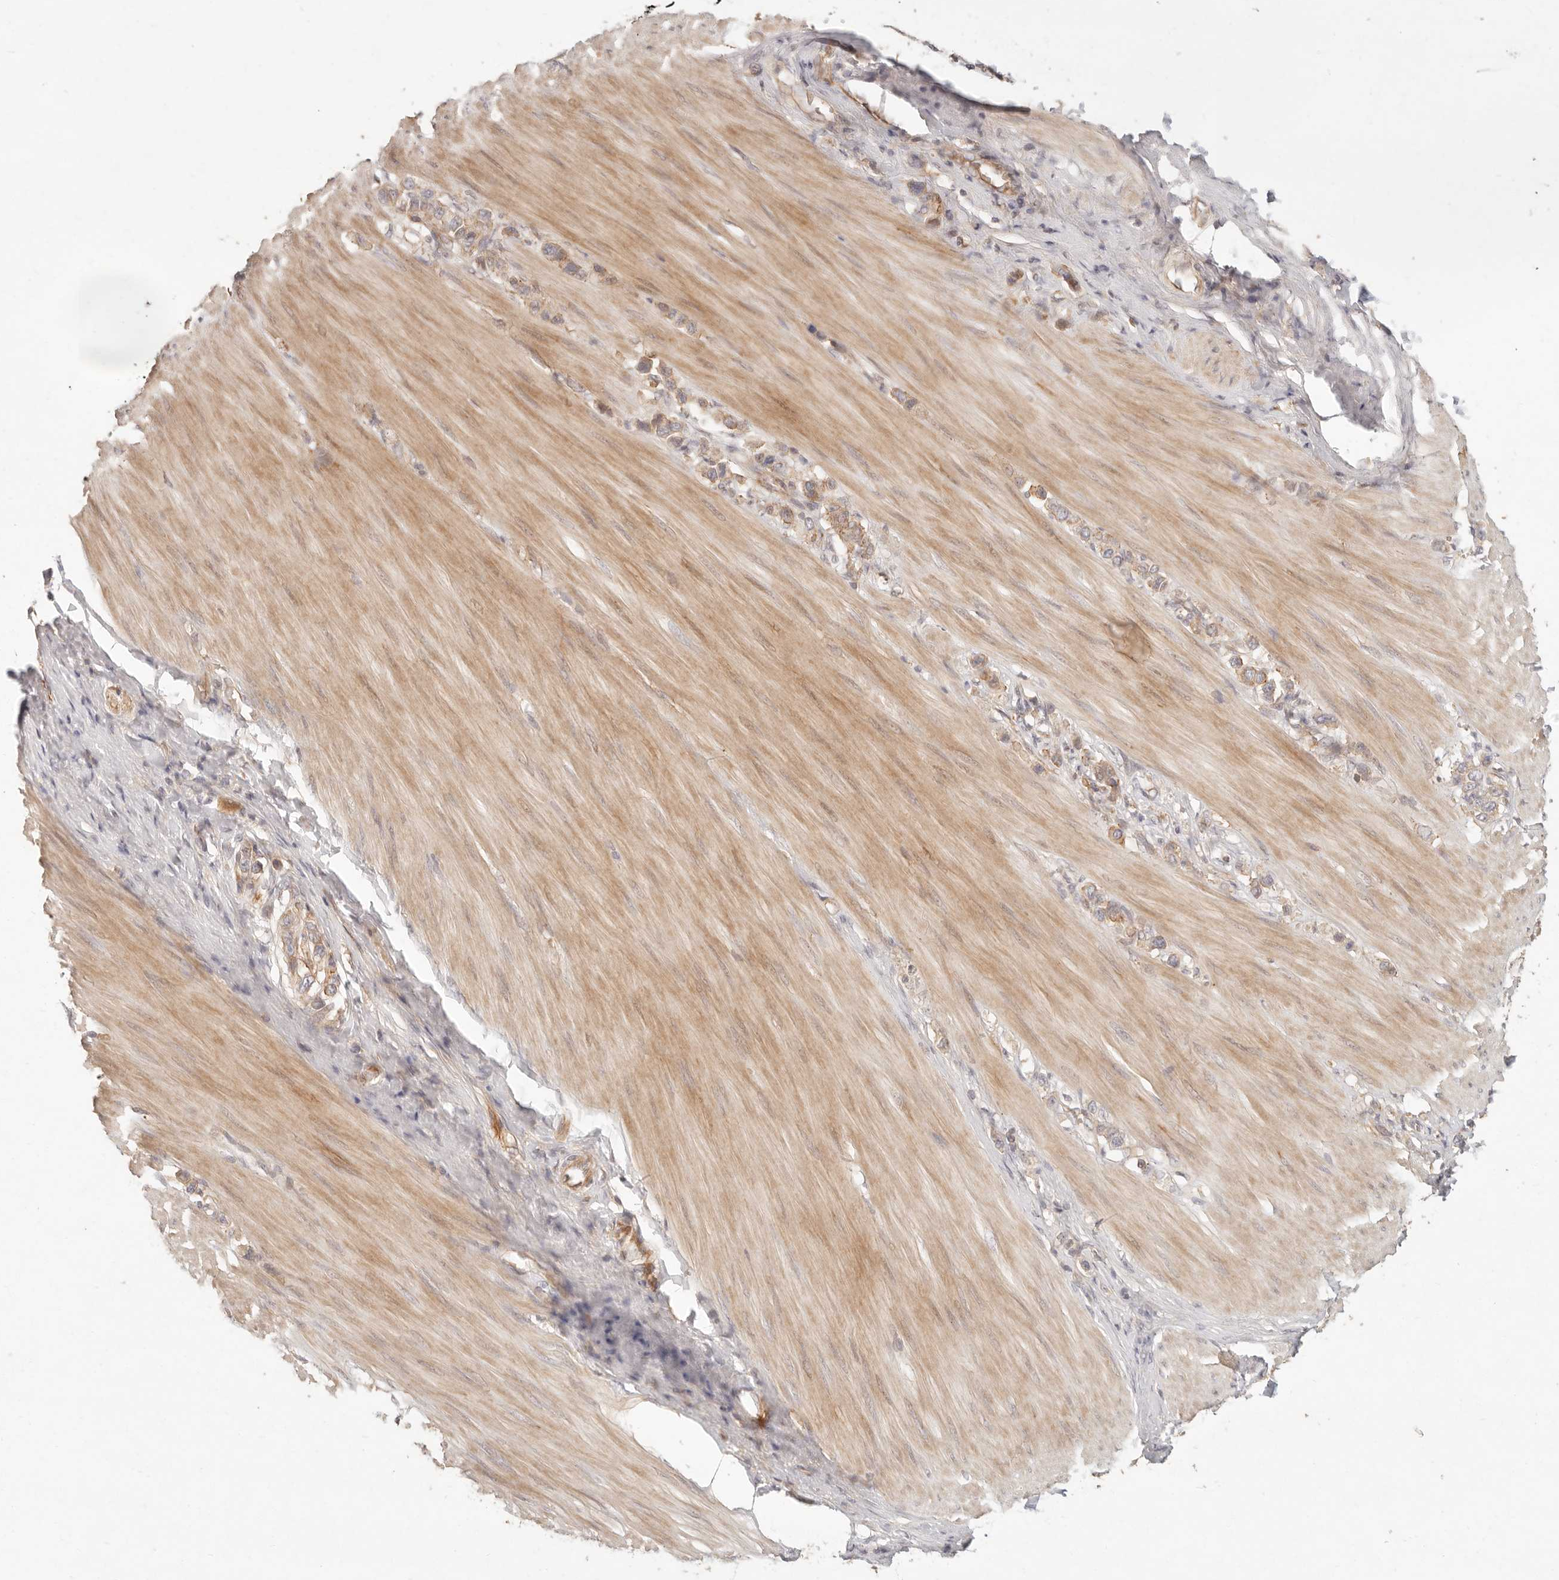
{"staining": {"intensity": "weak", "quantity": ">75%", "location": "cytoplasmic/membranous"}, "tissue": "stomach cancer", "cell_type": "Tumor cells", "image_type": "cancer", "snomed": [{"axis": "morphology", "description": "Adenocarcinoma, NOS"}, {"axis": "topography", "description": "Stomach"}], "caption": "Immunohistochemistry of stomach cancer demonstrates low levels of weak cytoplasmic/membranous positivity in approximately >75% of tumor cells.", "gene": "PPP1R3B", "patient": {"sex": "female", "age": 65}}